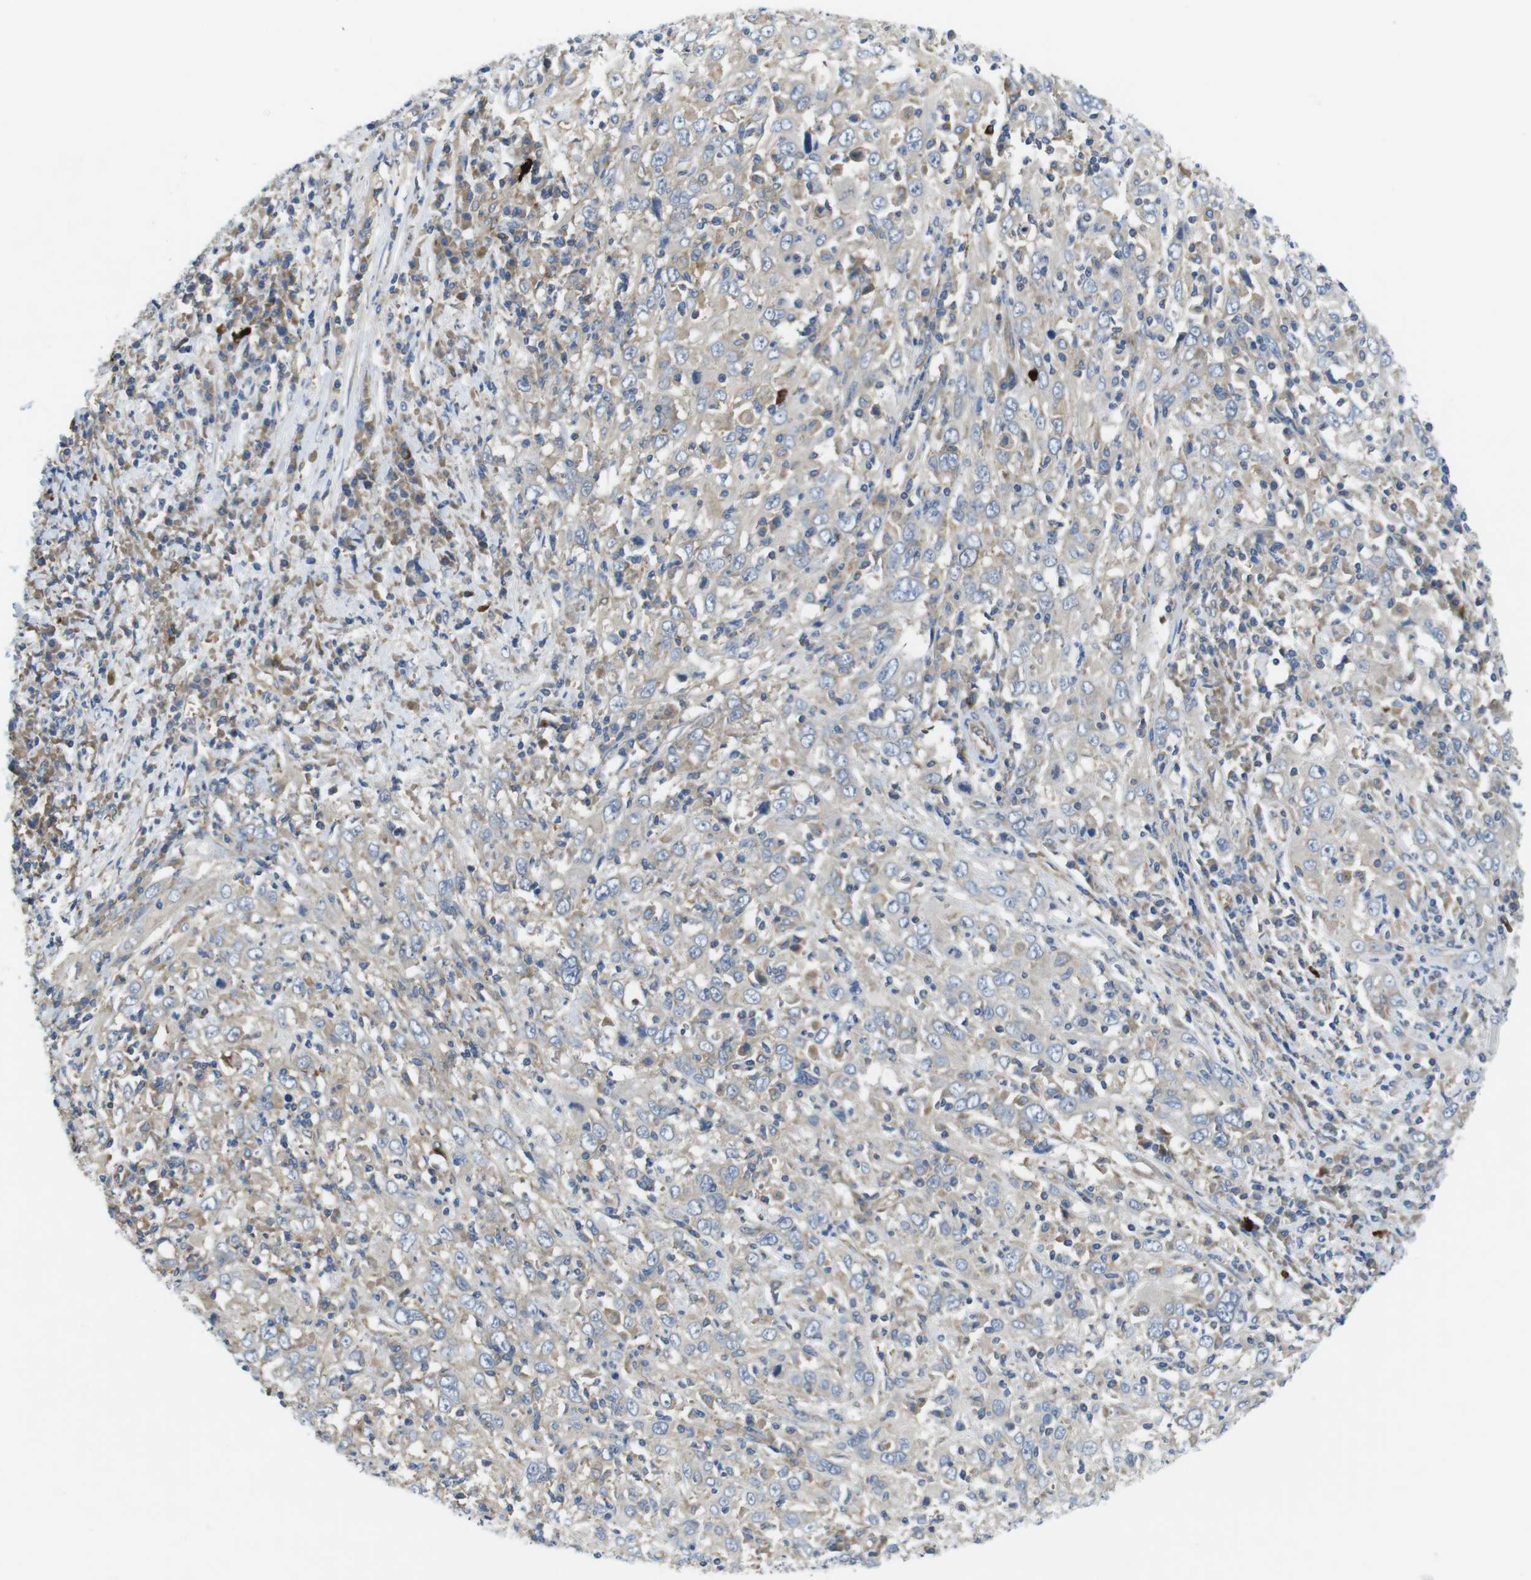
{"staining": {"intensity": "weak", "quantity": "<25%", "location": "cytoplasmic/membranous"}, "tissue": "cervical cancer", "cell_type": "Tumor cells", "image_type": "cancer", "snomed": [{"axis": "morphology", "description": "Squamous cell carcinoma, NOS"}, {"axis": "topography", "description": "Cervix"}], "caption": "The image exhibits no staining of tumor cells in cervical squamous cell carcinoma. (DAB IHC visualized using brightfield microscopy, high magnification).", "gene": "DCLK1", "patient": {"sex": "female", "age": 46}}